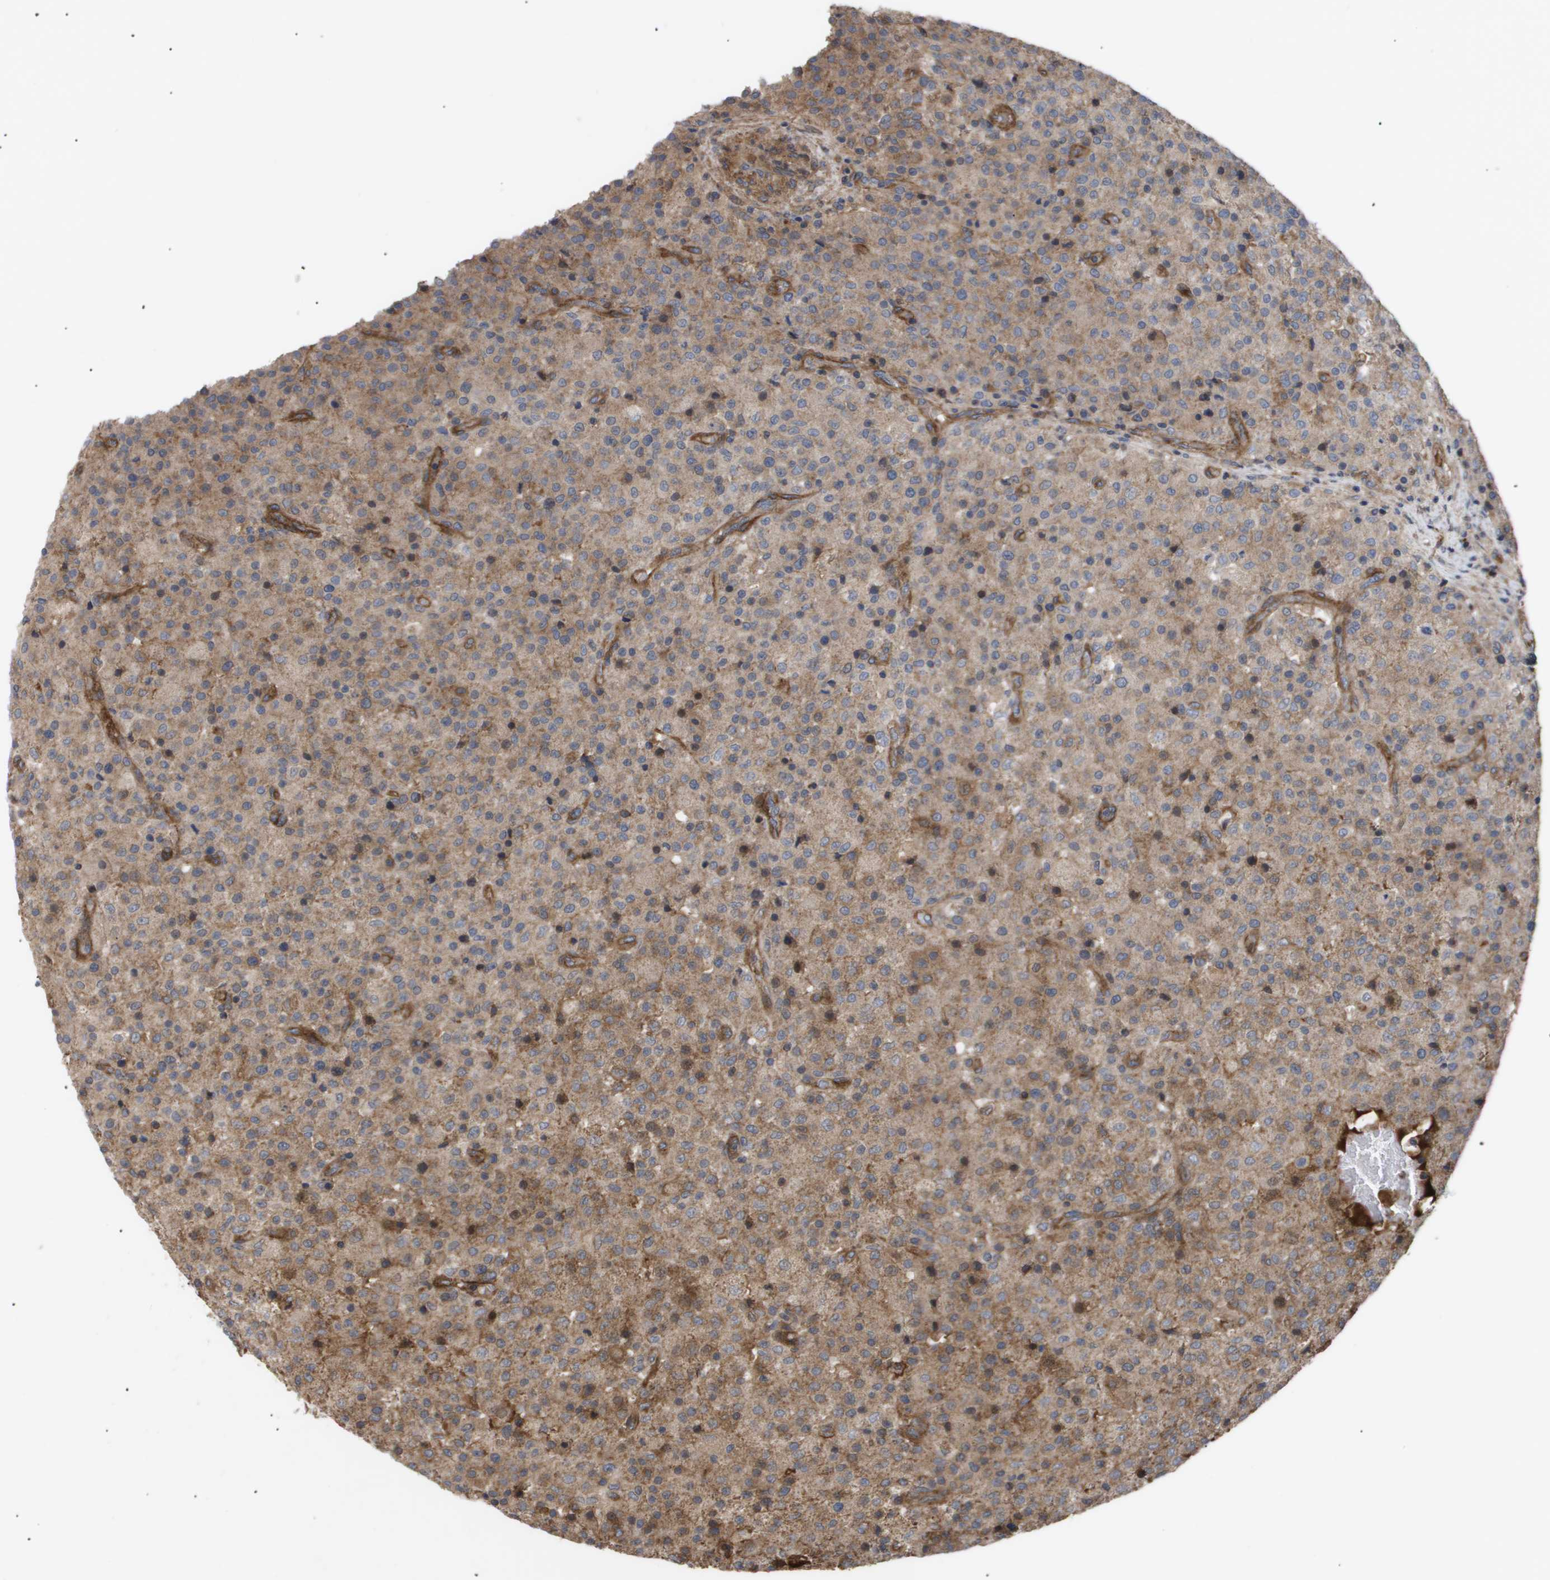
{"staining": {"intensity": "moderate", "quantity": ">75%", "location": "cytoplasmic/membranous"}, "tissue": "testis cancer", "cell_type": "Tumor cells", "image_type": "cancer", "snomed": [{"axis": "morphology", "description": "Seminoma, NOS"}, {"axis": "topography", "description": "Testis"}], "caption": "Protein expression analysis of human testis cancer (seminoma) reveals moderate cytoplasmic/membranous expression in about >75% of tumor cells.", "gene": "TNS1", "patient": {"sex": "male", "age": 59}}